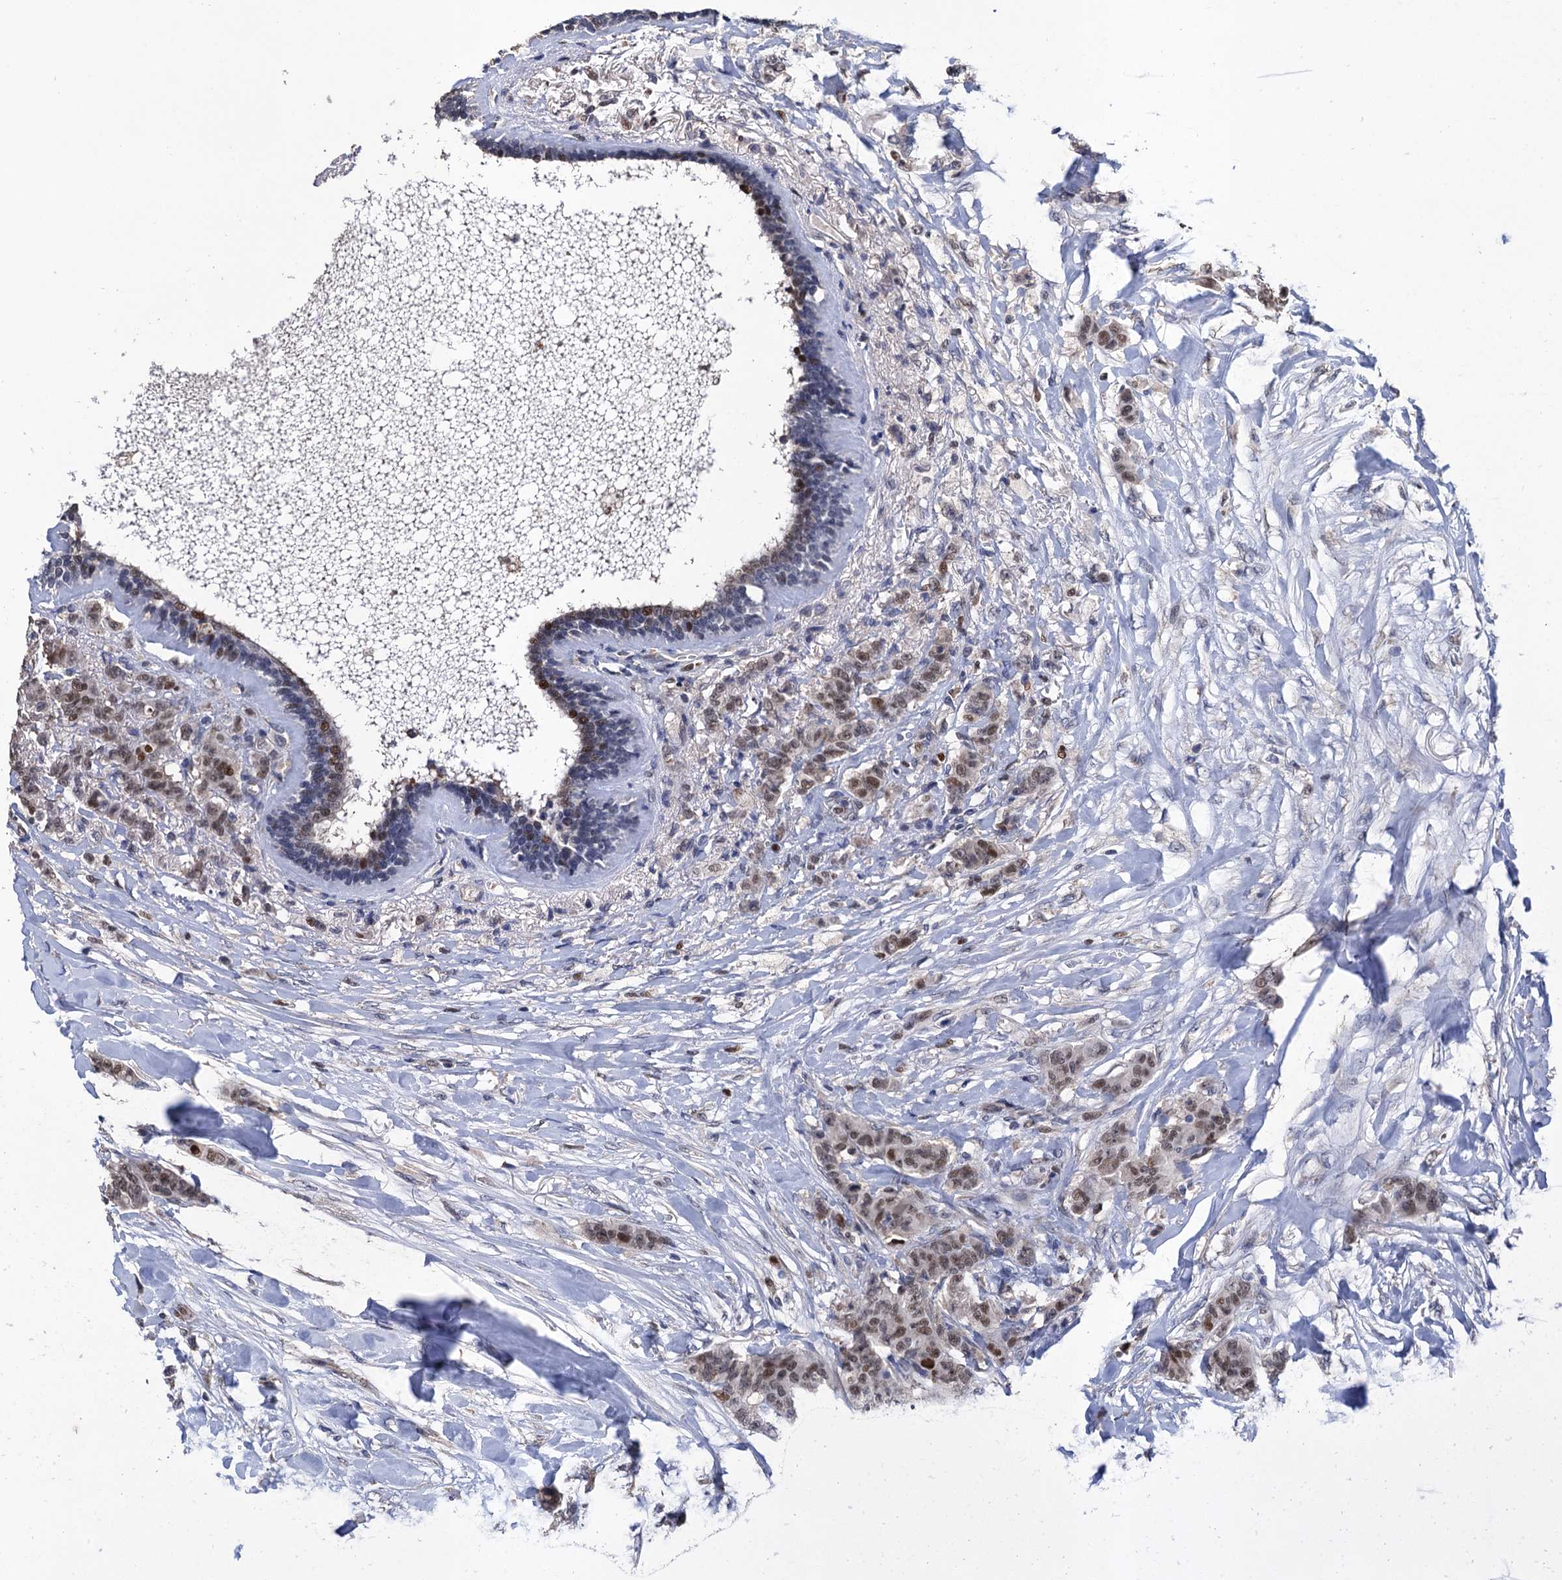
{"staining": {"intensity": "moderate", "quantity": ">75%", "location": "nuclear"}, "tissue": "breast cancer", "cell_type": "Tumor cells", "image_type": "cancer", "snomed": [{"axis": "morphology", "description": "Duct carcinoma"}, {"axis": "topography", "description": "Breast"}], "caption": "Immunohistochemical staining of breast cancer (invasive ductal carcinoma) exhibits medium levels of moderate nuclear expression in about >75% of tumor cells.", "gene": "TSEN34", "patient": {"sex": "female", "age": 40}}